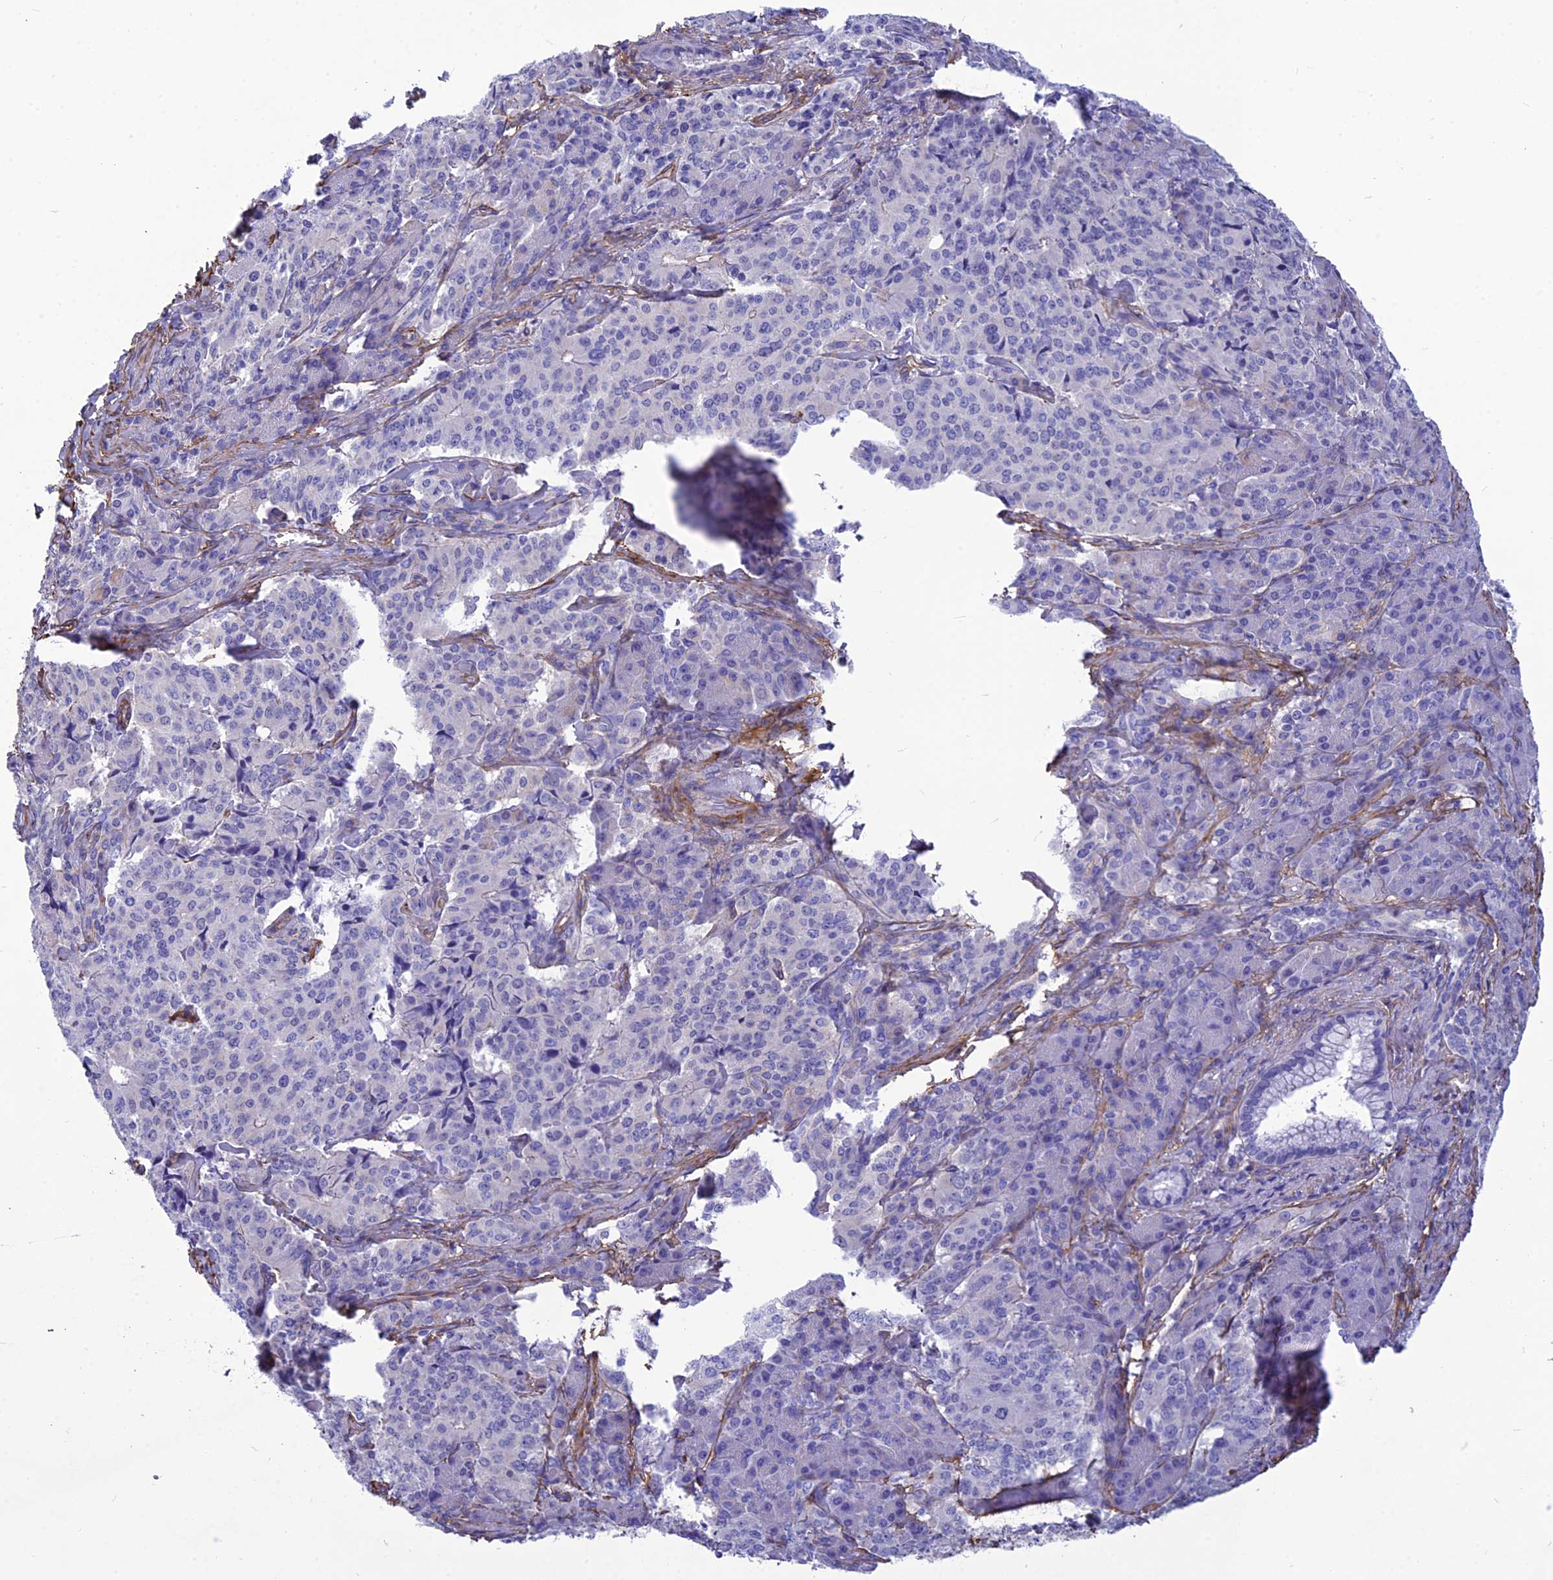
{"staining": {"intensity": "negative", "quantity": "none", "location": "none"}, "tissue": "pancreatic cancer", "cell_type": "Tumor cells", "image_type": "cancer", "snomed": [{"axis": "morphology", "description": "Adenocarcinoma, NOS"}, {"axis": "topography", "description": "Pancreas"}], "caption": "This is an immunohistochemistry (IHC) image of human pancreatic cancer. There is no staining in tumor cells.", "gene": "NKD1", "patient": {"sex": "female", "age": 74}}